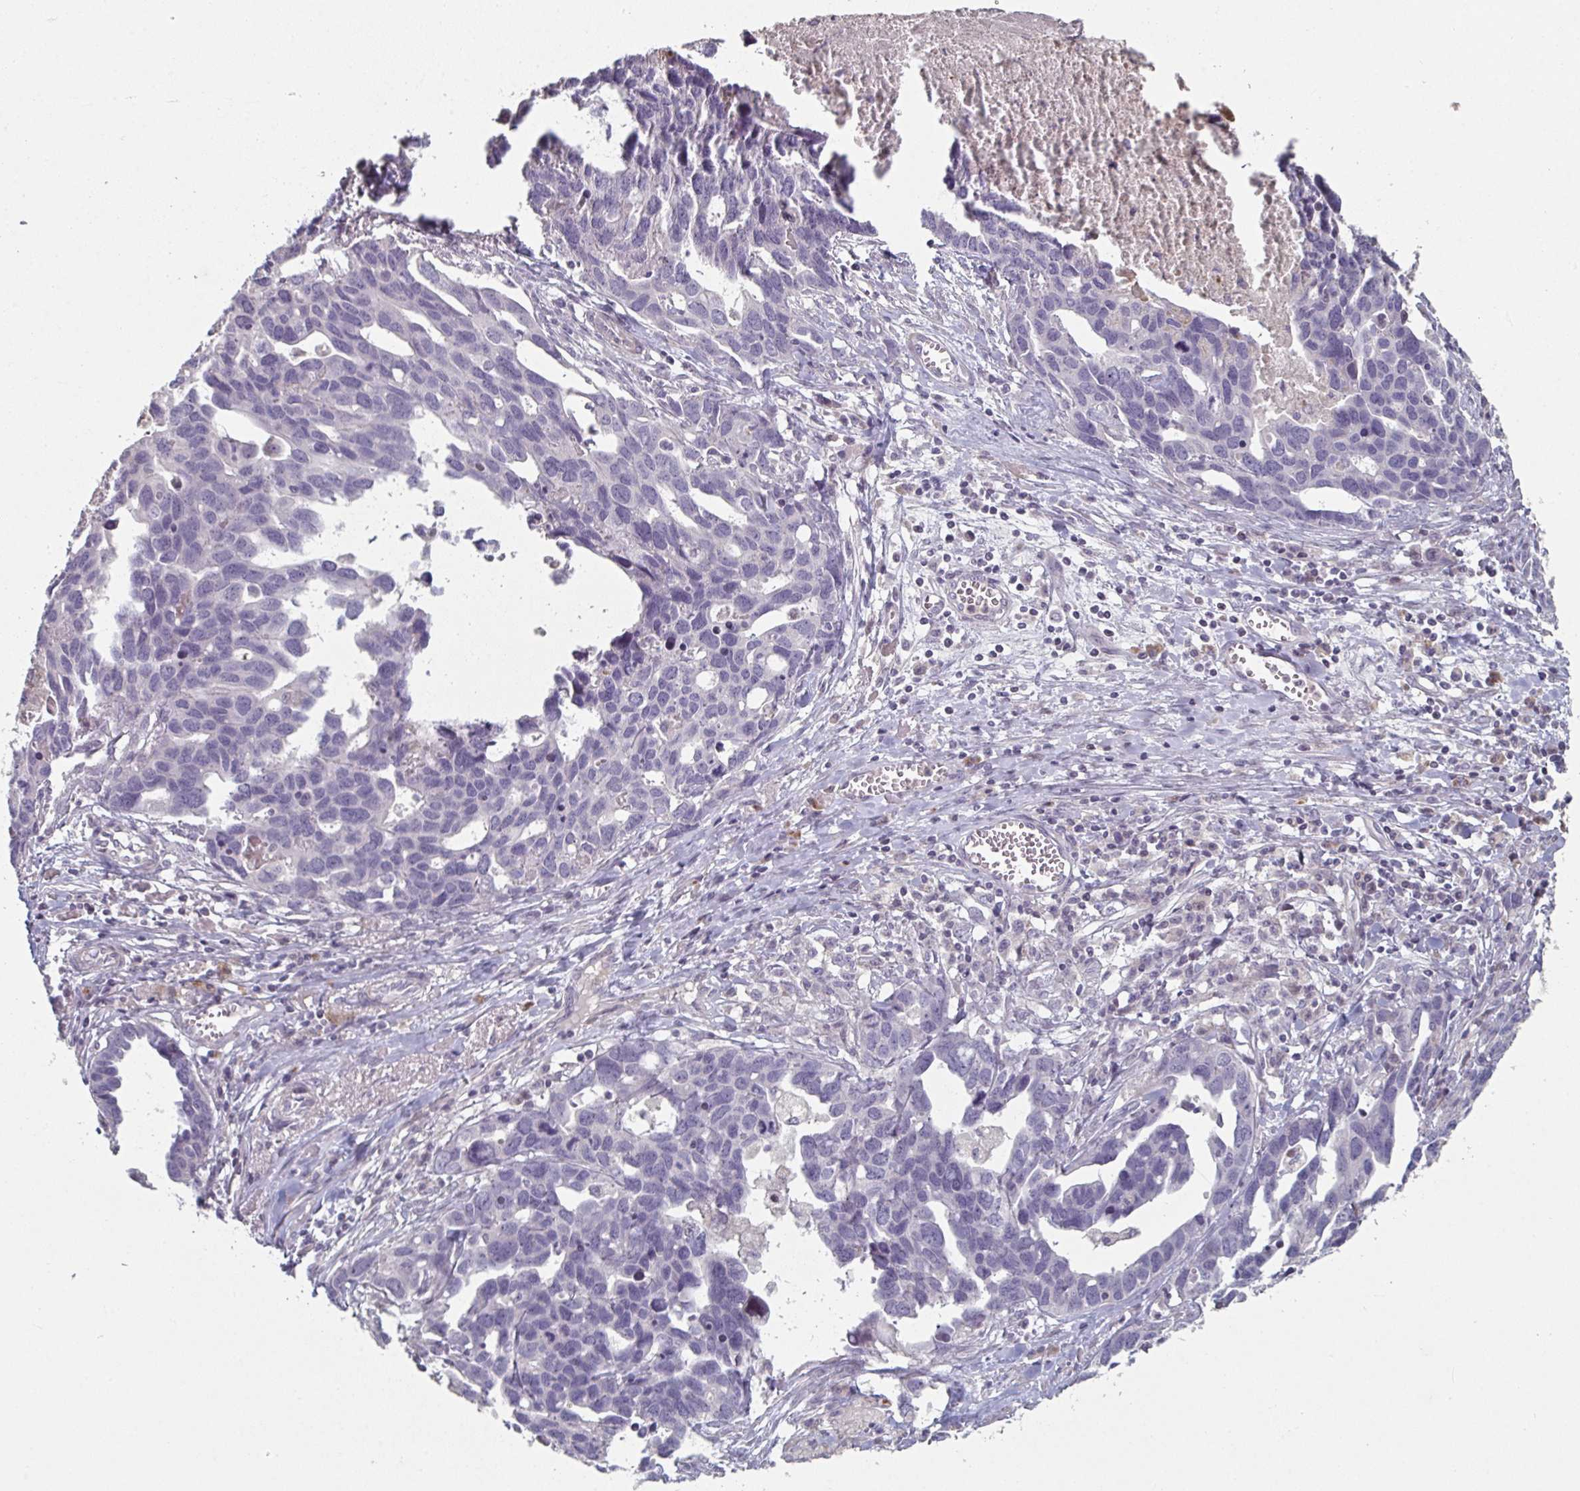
{"staining": {"intensity": "negative", "quantity": "none", "location": "none"}, "tissue": "ovarian cancer", "cell_type": "Tumor cells", "image_type": "cancer", "snomed": [{"axis": "morphology", "description": "Cystadenocarcinoma, serous, NOS"}, {"axis": "topography", "description": "Ovary"}], "caption": "The histopathology image reveals no staining of tumor cells in ovarian cancer (serous cystadenocarcinoma). (DAB (3,3'-diaminobenzidine) immunohistochemistry (IHC), high magnification).", "gene": "A1CF", "patient": {"sex": "female", "age": 54}}